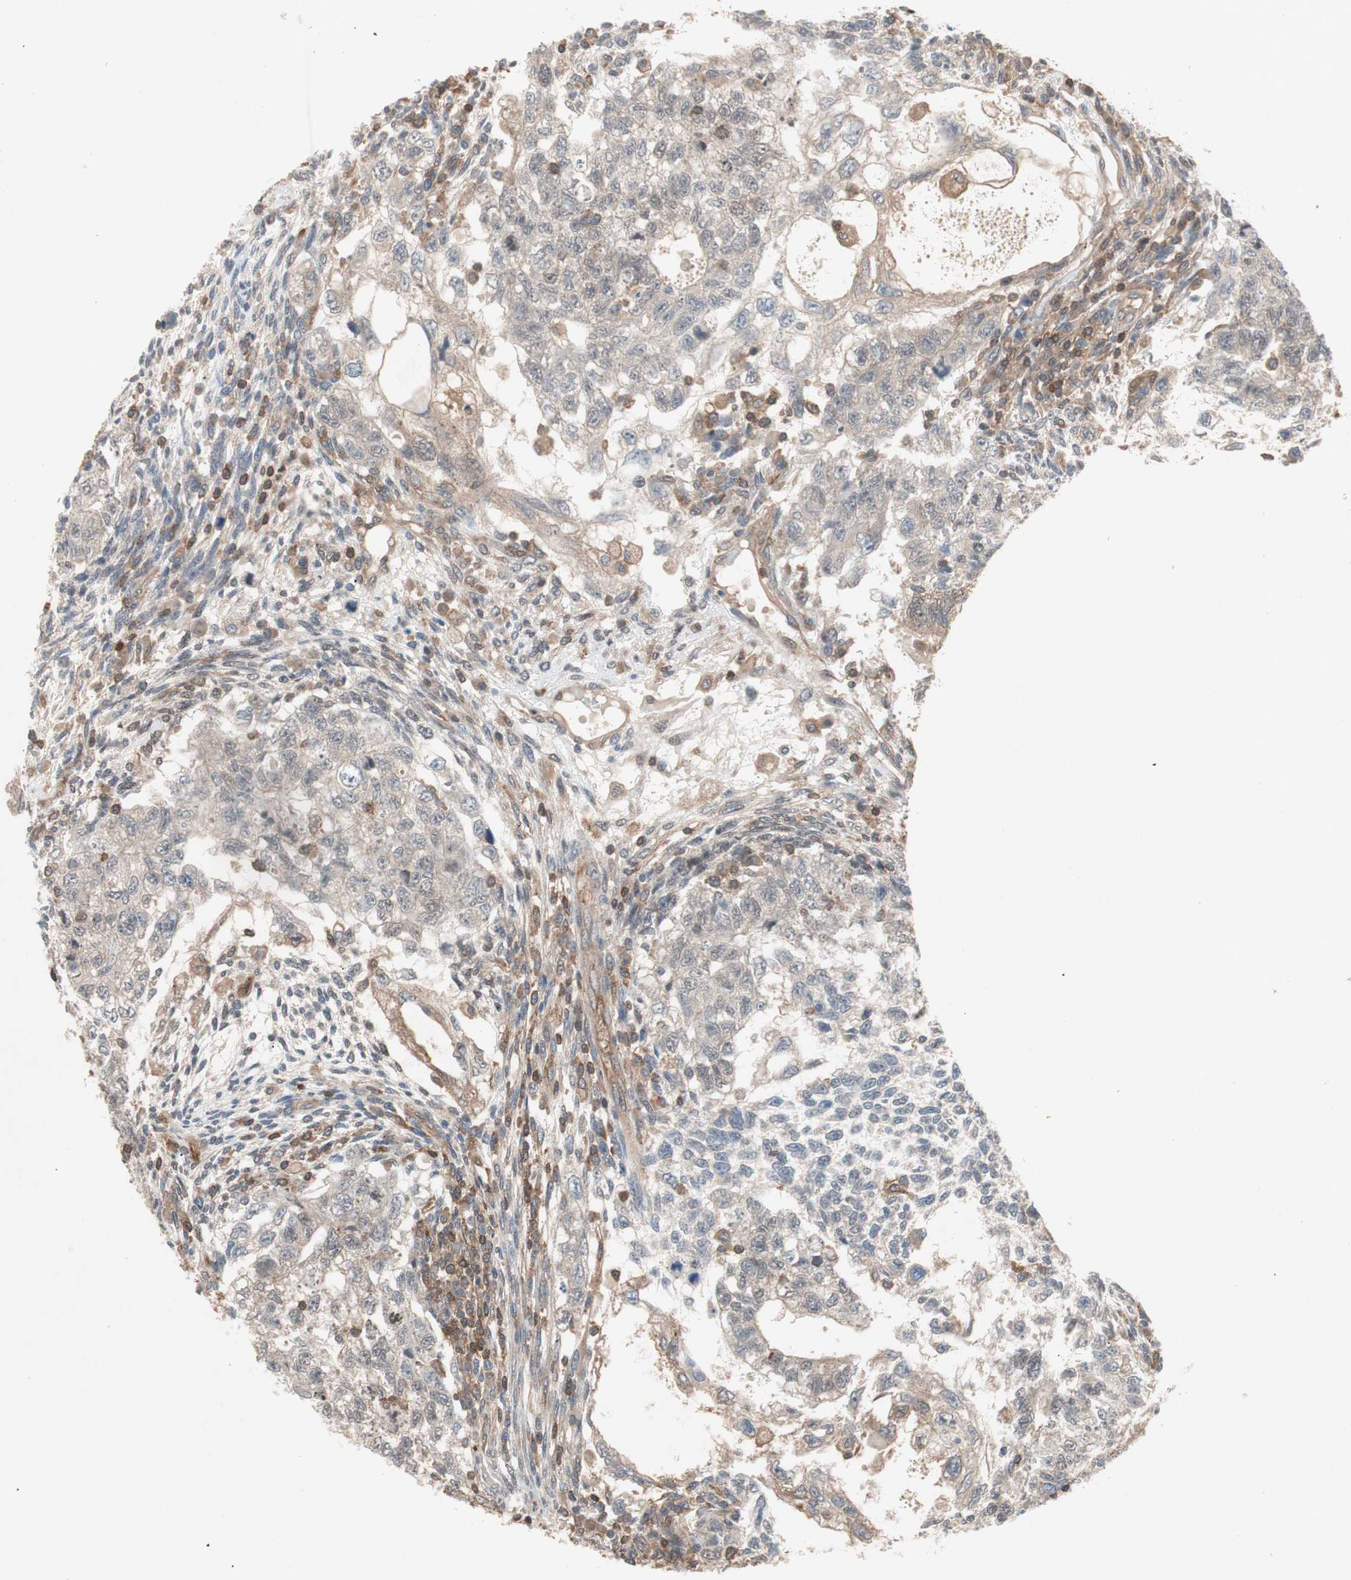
{"staining": {"intensity": "weak", "quantity": ">75%", "location": "cytoplasmic/membranous"}, "tissue": "testis cancer", "cell_type": "Tumor cells", "image_type": "cancer", "snomed": [{"axis": "morphology", "description": "Normal tissue, NOS"}, {"axis": "morphology", "description": "Carcinoma, Embryonal, NOS"}, {"axis": "topography", "description": "Testis"}], "caption": "A brown stain highlights weak cytoplasmic/membranous expression of a protein in human testis embryonal carcinoma tumor cells.", "gene": "GALT", "patient": {"sex": "male", "age": 36}}